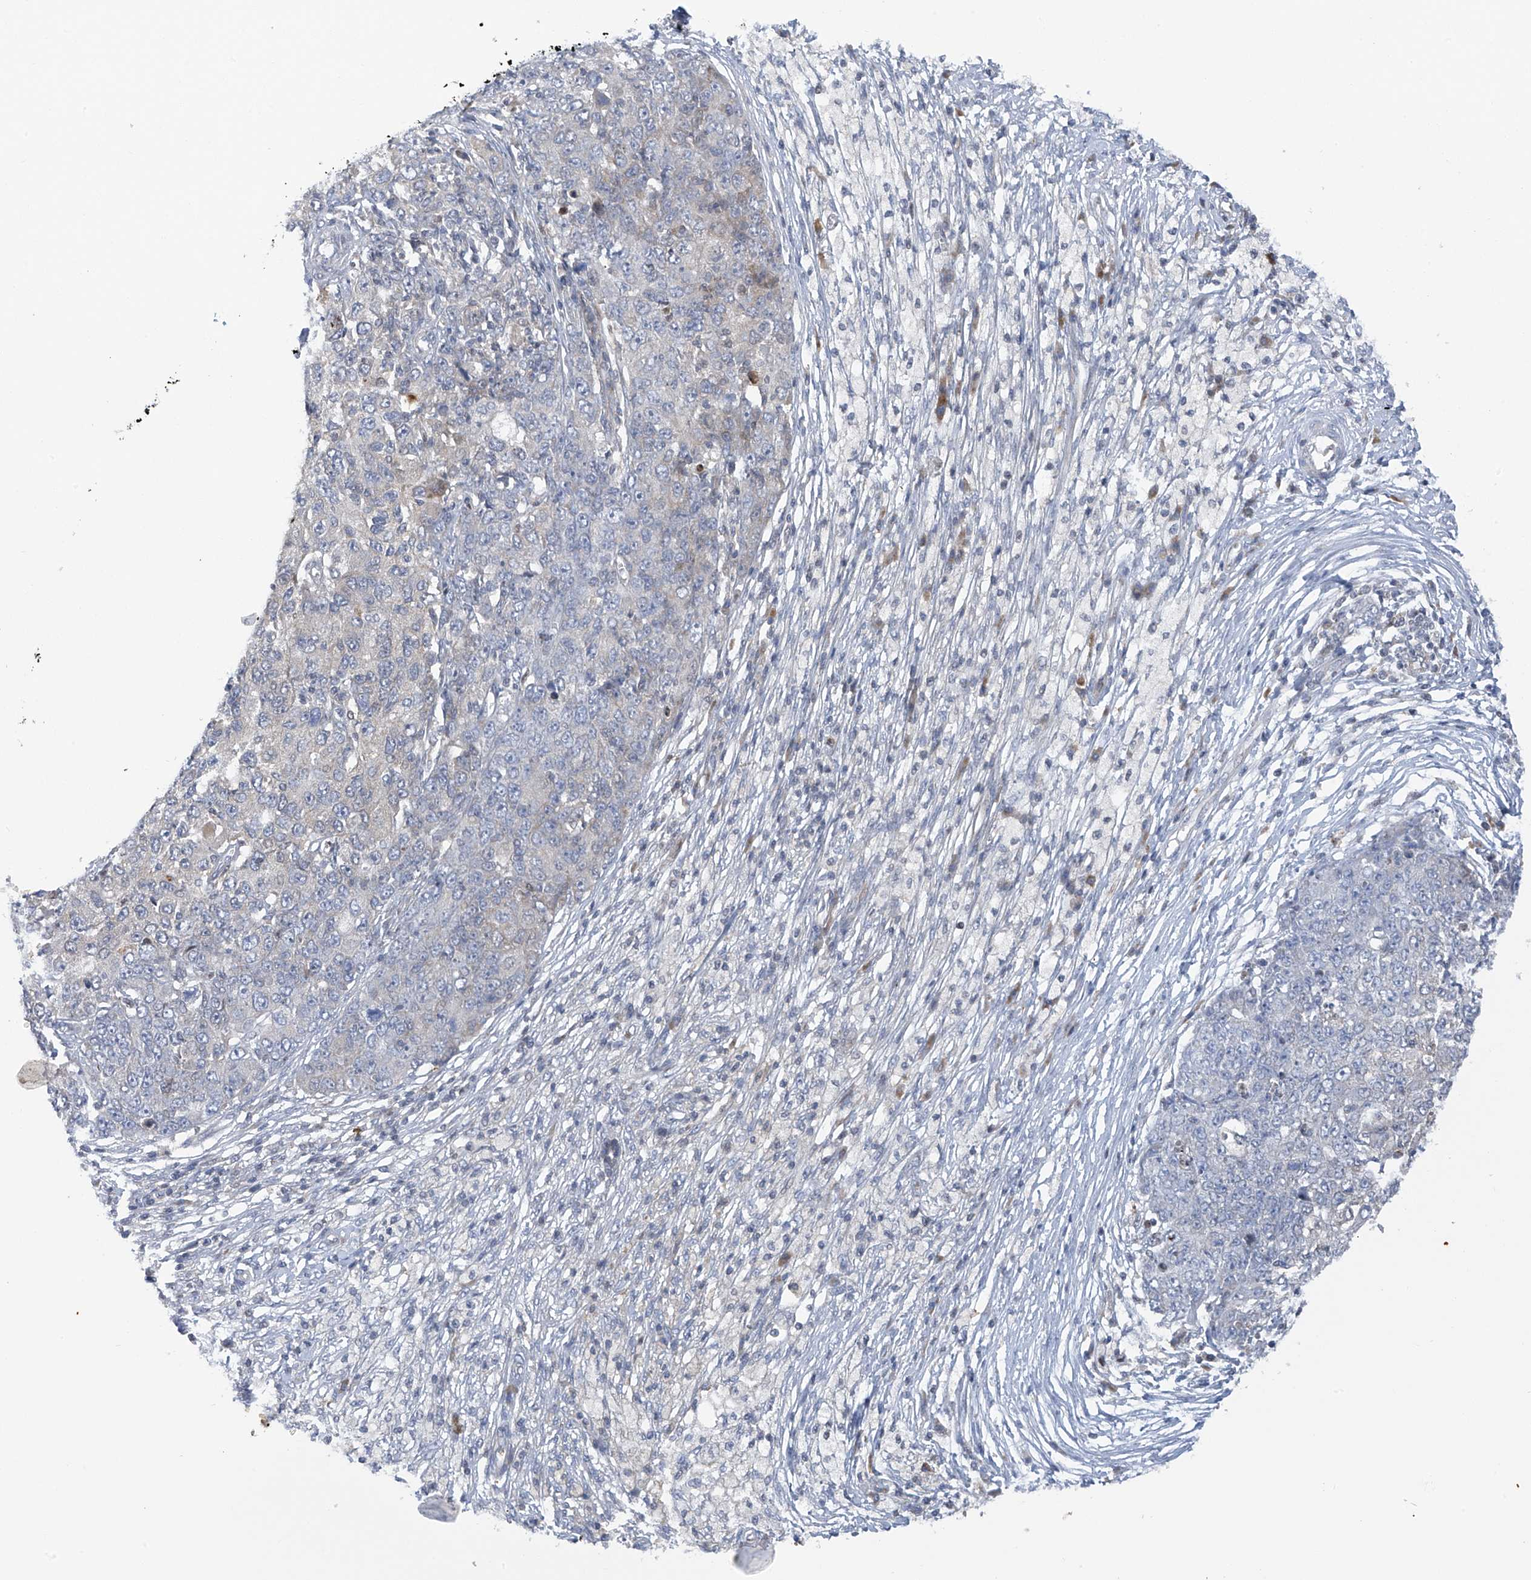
{"staining": {"intensity": "negative", "quantity": "none", "location": "none"}, "tissue": "ovarian cancer", "cell_type": "Tumor cells", "image_type": "cancer", "snomed": [{"axis": "morphology", "description": "Carcinoma, endometroid"}, {"axis": "topography", "description": "Ovary"}], "caption": "High magnification brightfield microscopy of ovarian cancer stained with DAB (brown) and counterstained with hematoxylin (blue): tumor cells show no significant positivity.", "gene": "SLCO4A1", "patient": {"sex": "female", "age": 42}}